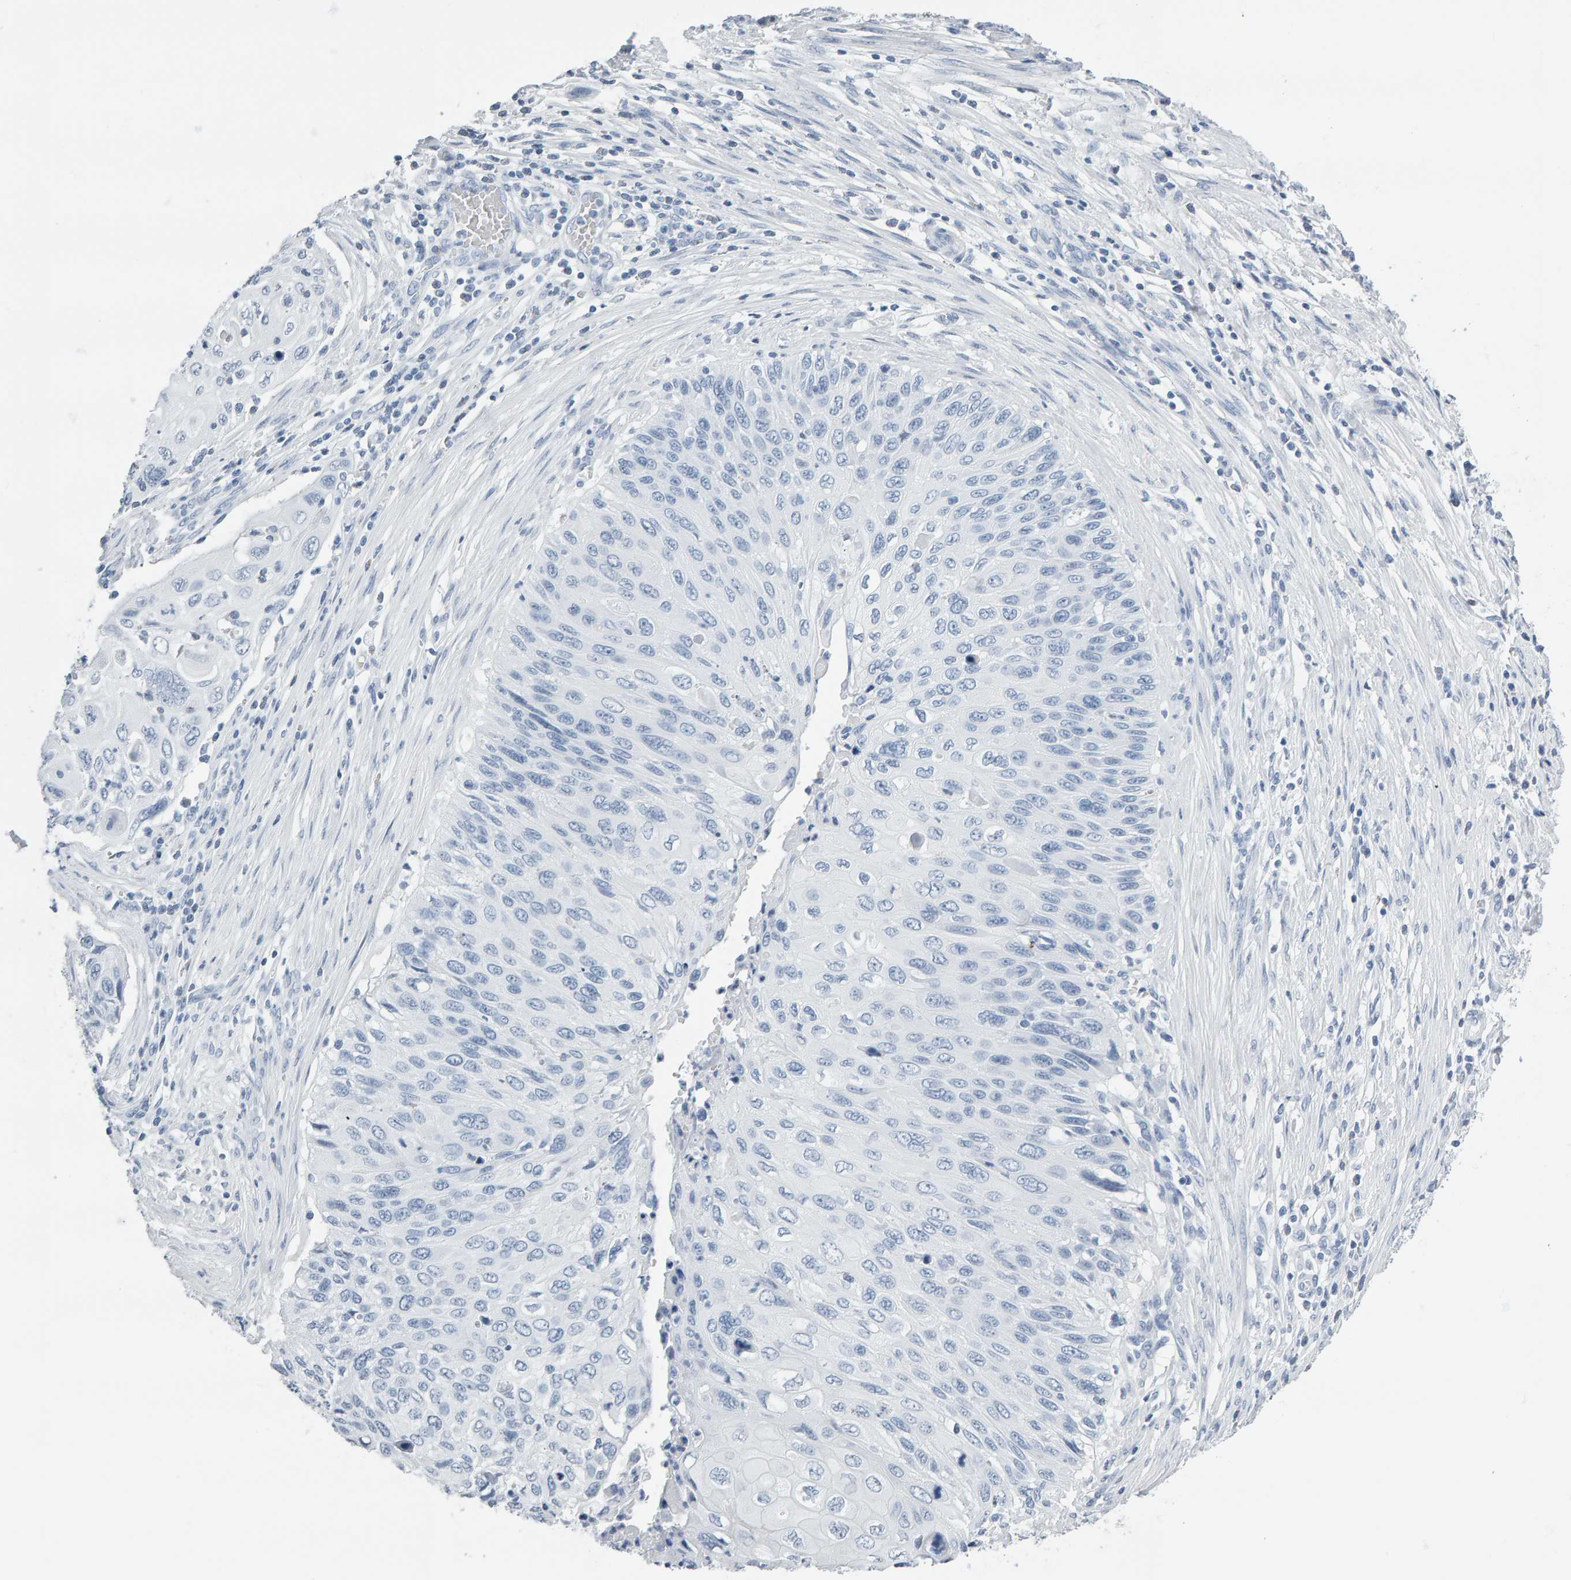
{"staining": {"intensity": "negative", "quantity": "none", "location": "none"}, "tissue": "cervical cancer", "cell_type": "Tumor cells", "image_type": "cancer", "snomed": [{"axis": "morphology", "description": "Squamous cell carcinoma, NOS"}, {"axis": "topography", "description": "Cervix"}], "caption": "High magnification brightfield microscopy of cervical cancer stained with DAB (3,3'-diaminobenzidine) (brown) and counterstained with hematoxylin (blue): tumor cells show no significant expression.", "gene": "SPACA3", "patient": {"sex": "female", "age": 70}}